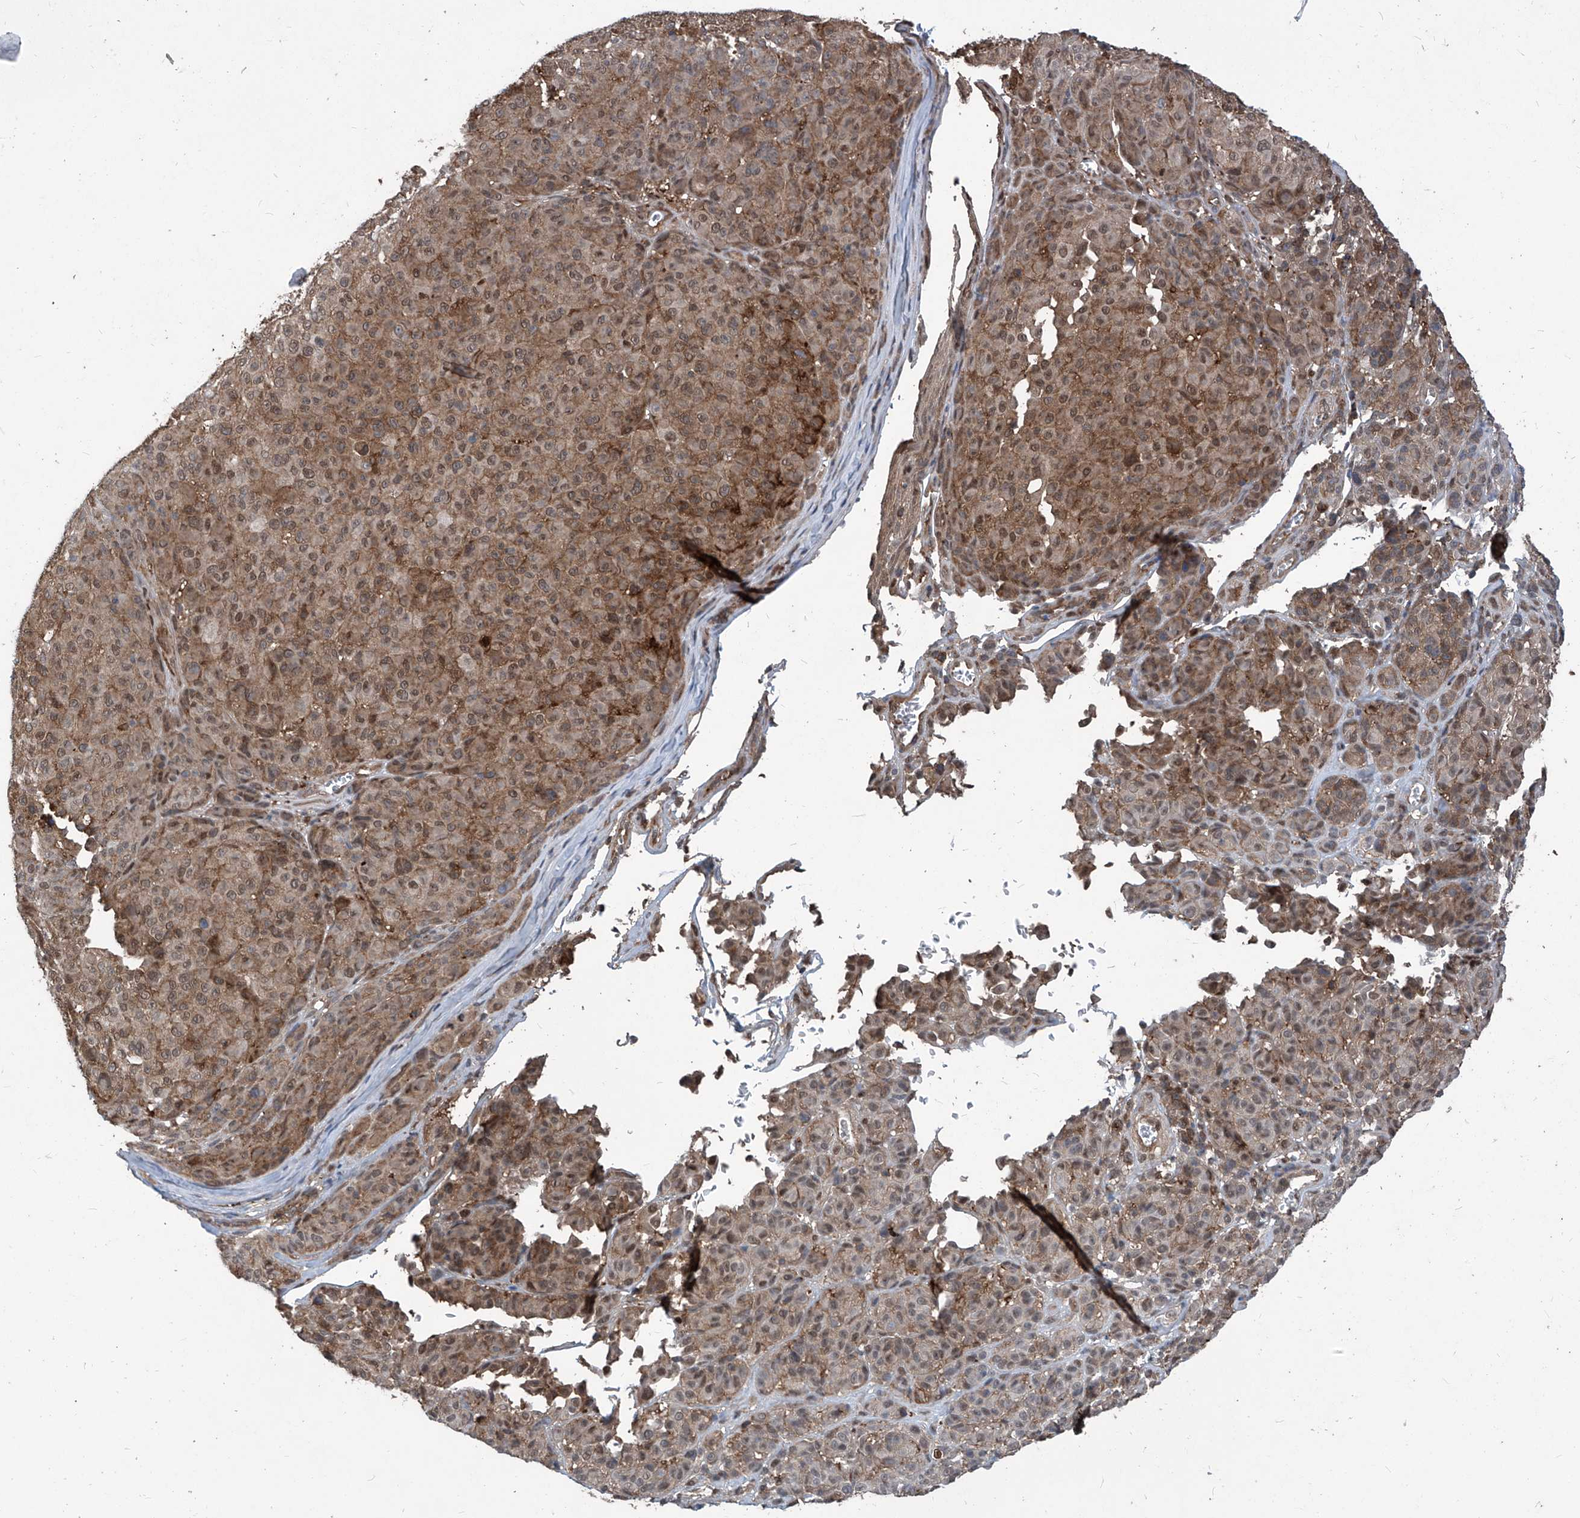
{"staining": {"intensity": "moderate", "quantity": "<25%", "location": "cytoplasmic/membranous,nuclear"}, "tissue": "melanoma", "cell_type": "Tumor cells", "image_type": "cancer", "snomed": [{"axis": "morphology", "description": "Malignant melanoma, NOS"}, {"axis": "topography", "description": "Skin"}], "caption": "Tumor cells show low levels of moderate cytoplasmic/membranous and nuclear staining in about <25% of cells in human melanoma.", "gene": "PSMB1", "patient": {"sex": "male", "age": 73}}